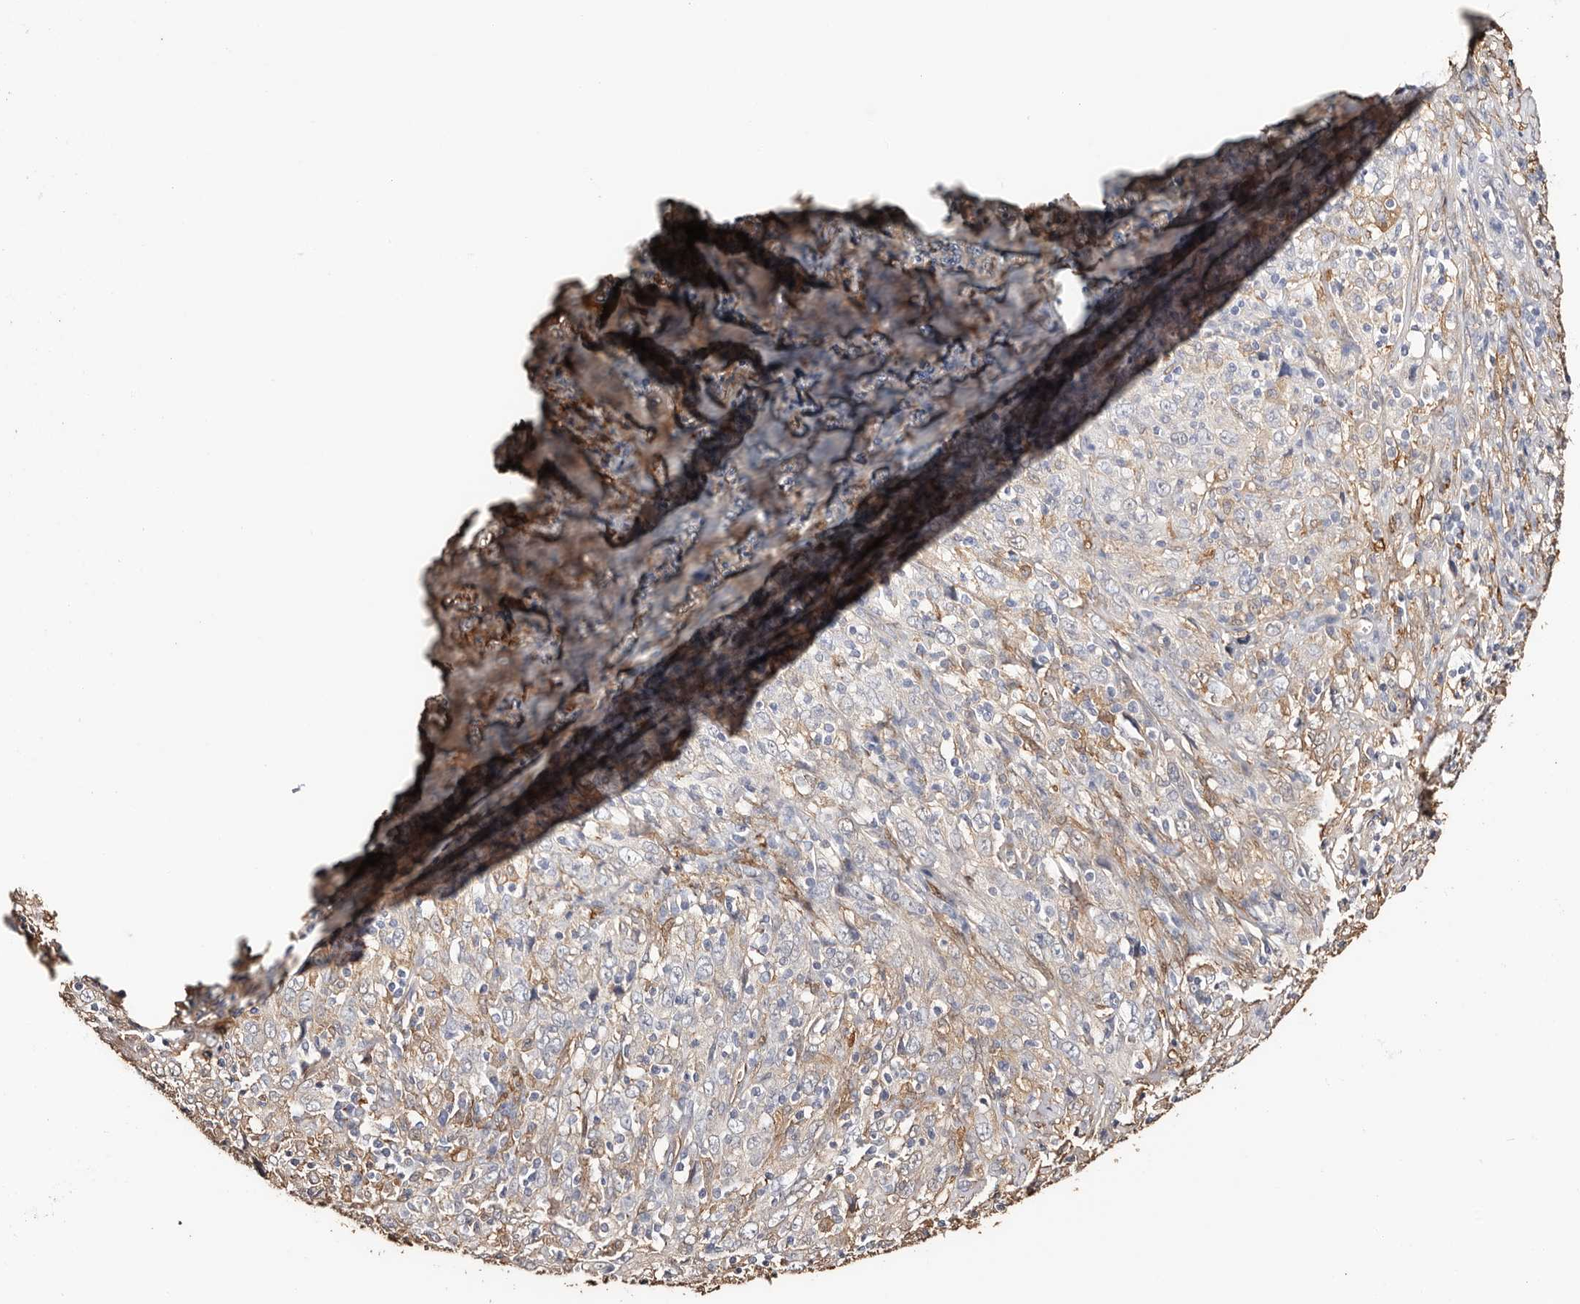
{"staining": {"intensity": "weak", "quantity": "<25%", "location": "cytoplasmic/membranous"}, "tissue": "cervical cancer", "cell_type": "Tumor cells", "image_type": "cancer", "snomed": [{"axis": "morphology", "description": "Squamous cell carcinoma, NOS"}, {"axis": "topography", "description": "Cervix"}], "caption": "DAB immunohistochemical staining of human cervical squamous cell carcinoma demonstrates no significant expression in tumor cells.", "gene": "TGM2", "patient": {"sex": "female", "age": 46}}